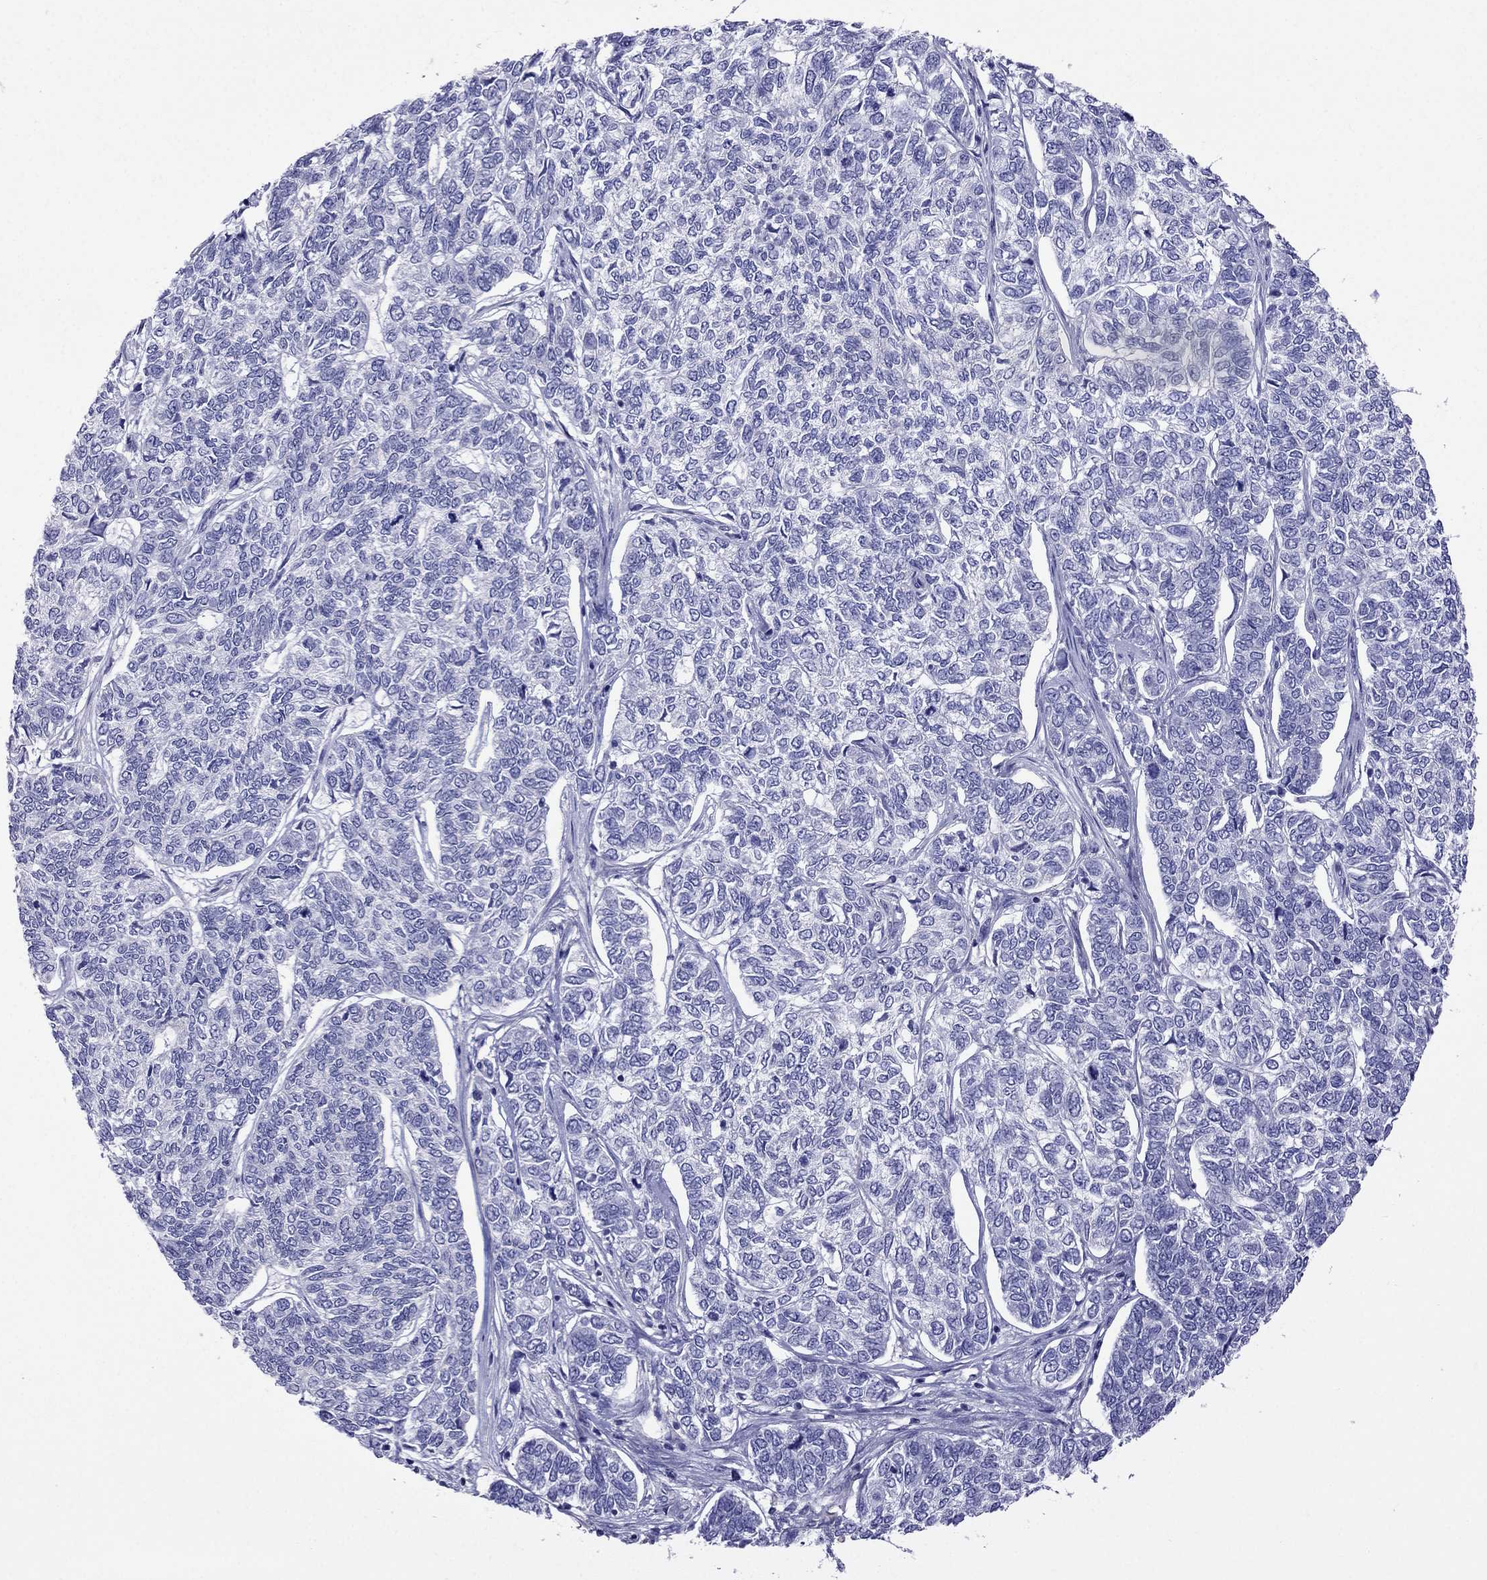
{"staining": {"intensity": "negative", "quantity": "none", "location": "none"}, "tissue": "skin cancer", "cell_type": "Tumor cells", "image_type": "cancer", "snomed": [{"axis": "morphology", "description": "Basal cell carcinoma"}, {"axis": "topography", "description": "Skin"}], "caption": "This is an IHC micrograph of skin cancer (basal cell carcinoma). There is no staining in tumor cells.", "gene": "TDRD1", "patient": {"sex": "female", "age": 65}}